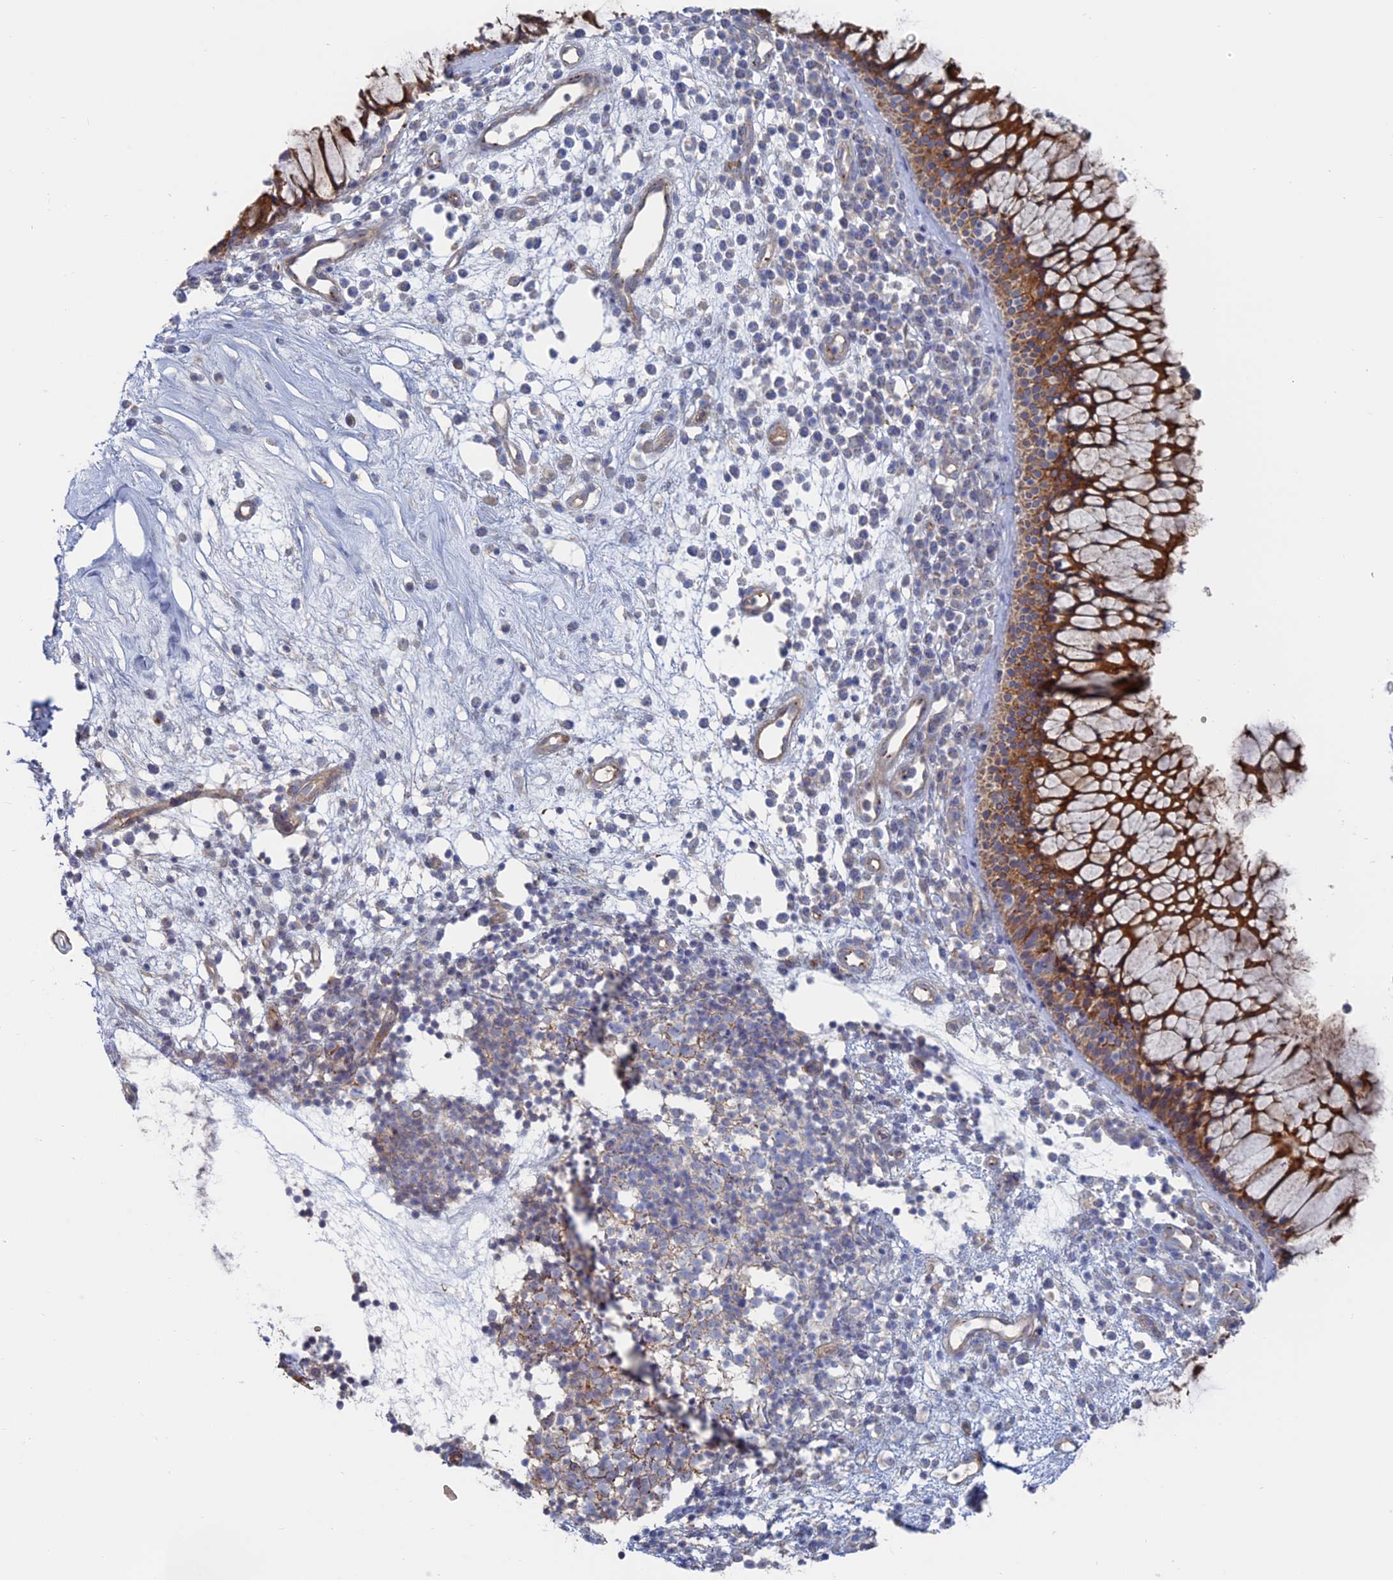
{"staining": {"intensity": "strong", "quantity": ">75%", "location": "cytoplasmic/membranous"}, "tissue": "nasopharynx", "cell_type": "Respiratory epithelial cells", "image_type": "normal", "snomed": [{"axis": "morphology", "description": "Normal tissue, NOS"}, {"axis": "morphology", "description": "Inflammation, NOS"}, {"axis": "topography", "description": "Nasopharynx"}], "caption": "High-power microscopy captured an IHC histopathology image of benign nasopharynx, revealing strong cytoplasmic/membranous expression in approximately >75% of respiratory epithelial cells. Nuclei are stained in blue.", "gene": "TBC1D30", "patient": {"sex": "male", "age": 70}}